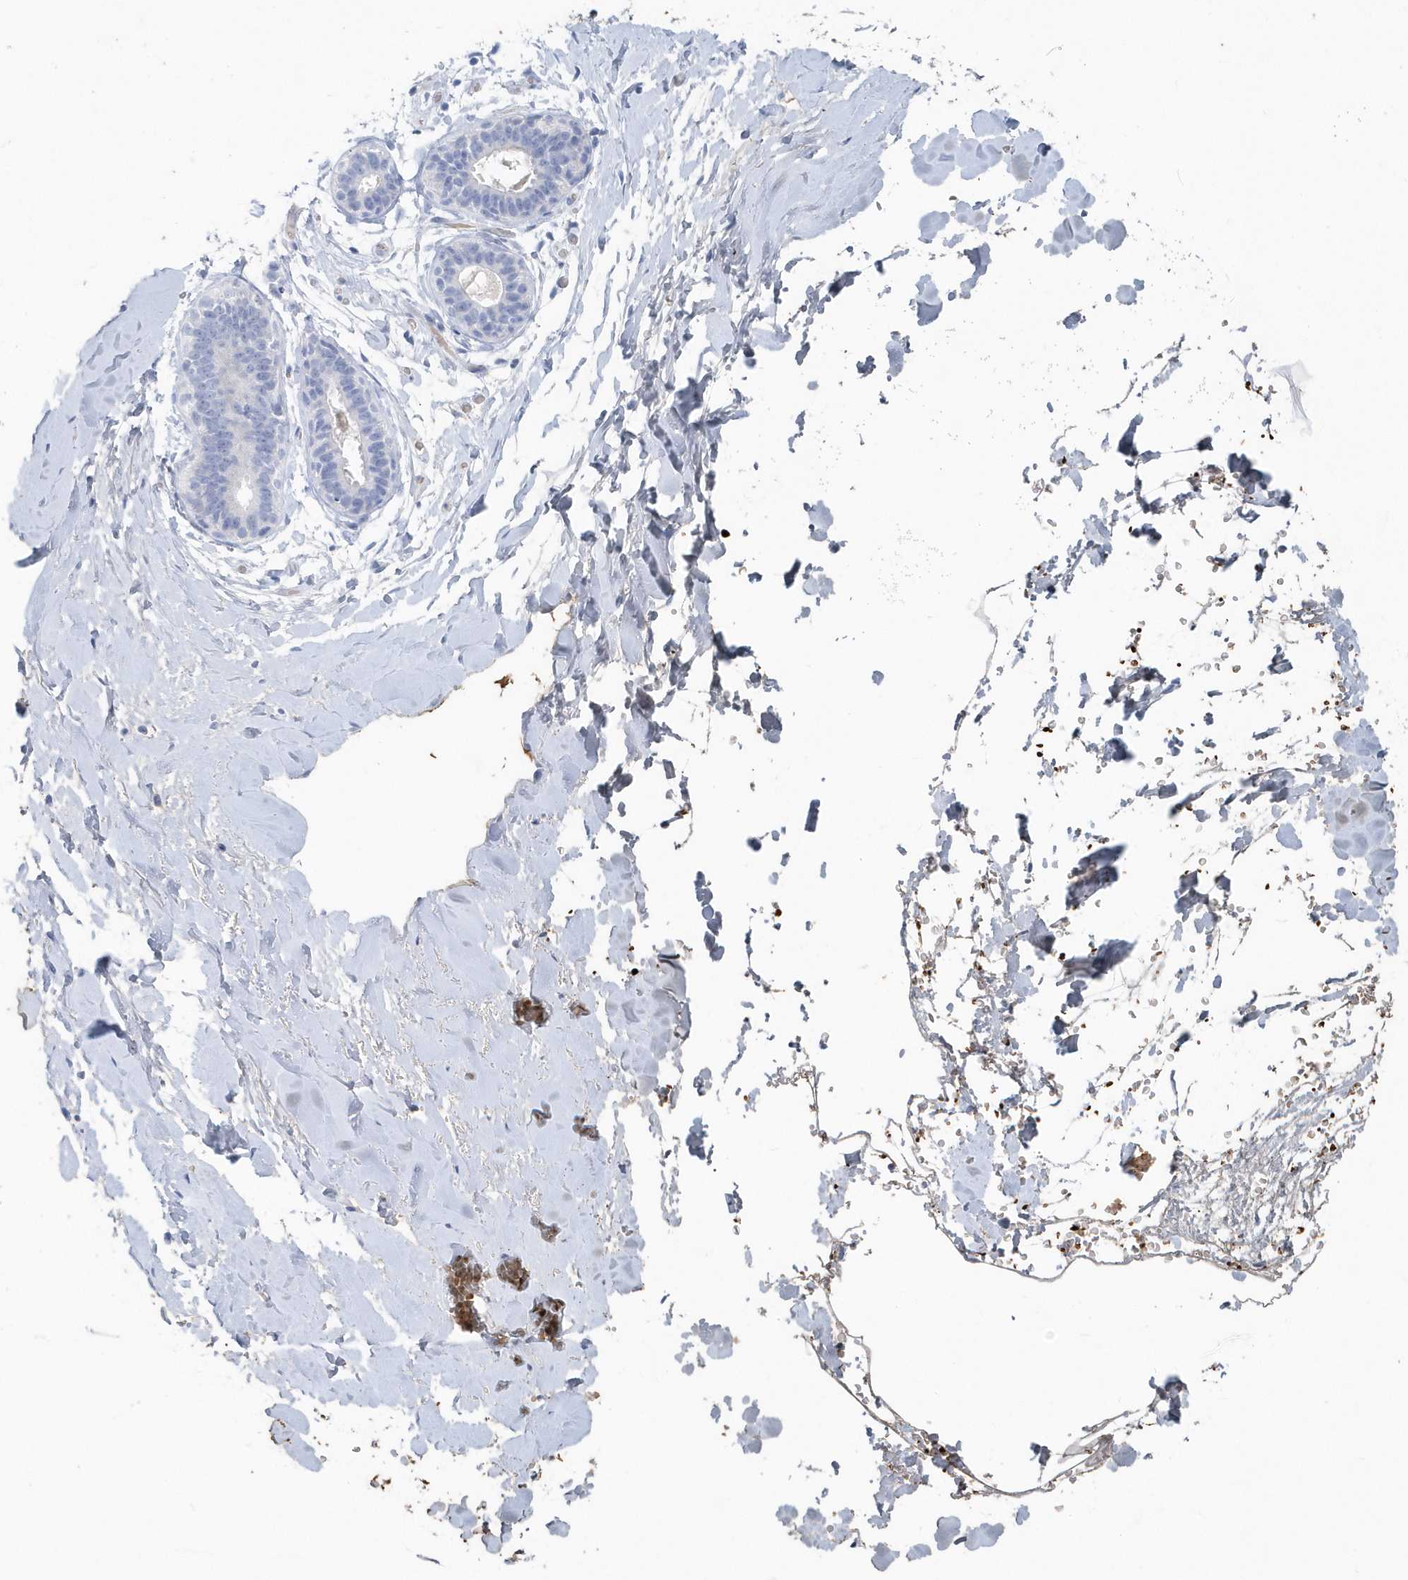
{"staining": {"intensity": "negative", "quantity": "none", "location": "none"}, "tissue": "adipose tissue", "cell_type": "Adipocytes", "image_type": "normal", "snomed": [{"axis": "morphology", "description": "Normal tissue, NOS"}, {"axis": "topography", "description": "Breast"}], "caption": "The image demonstrates no significant expression in adipocytes of adipose tissue. Brightfield microscopy of immunohistochemistry stained with DAB (3,3'-diaminobenzidine) (brown) and hematoxylin (blue), captured at high magnification.", "gene": "HBA2", "patient": {"sex": "female", "age": 26}}